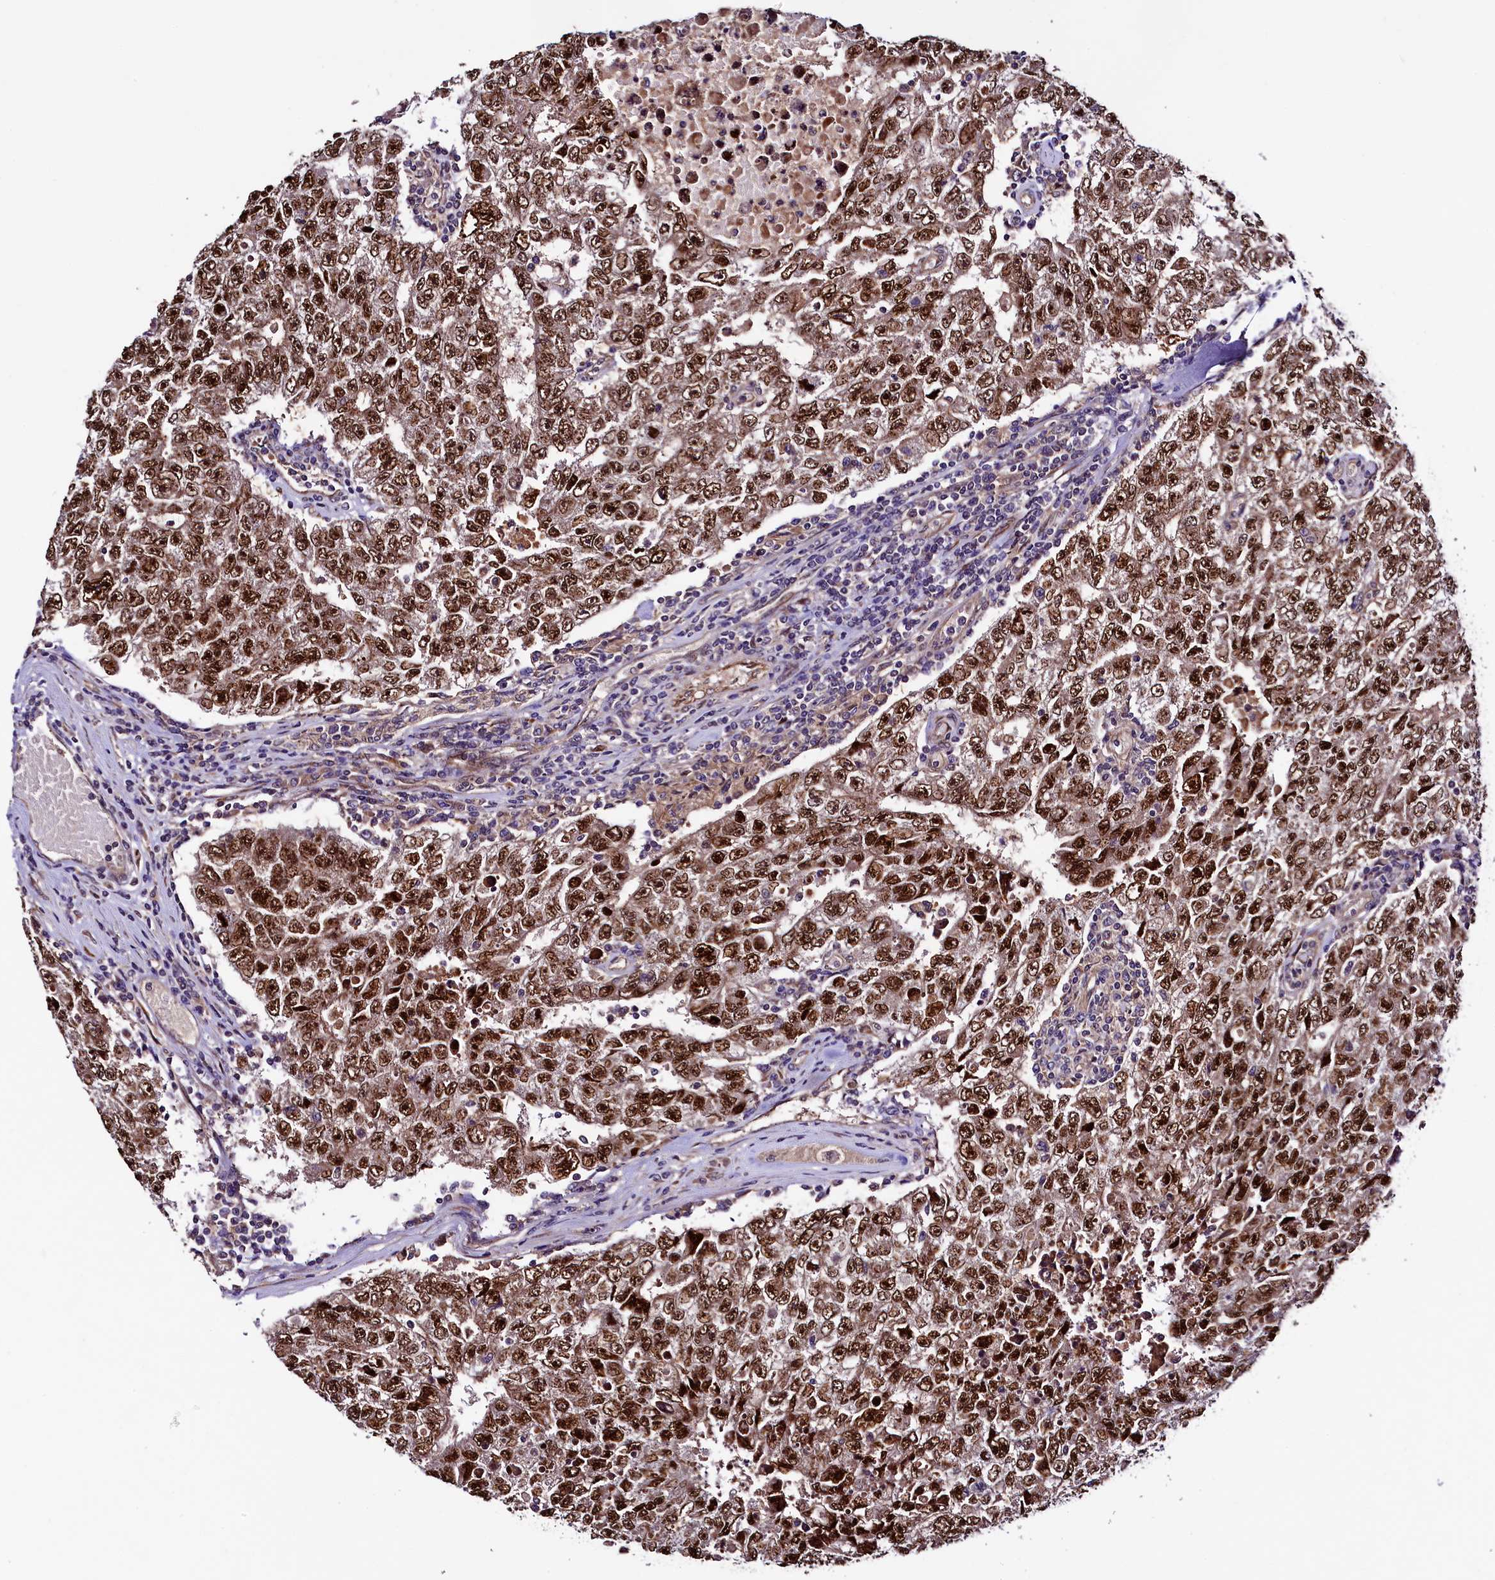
{"staining": {"intensity": "strong", "quantity": ">75%", "location": "nuclear"}, "tissue": "testis cancer", "cell_type": "Tumor cells", "image_type": "cancer", "snomed": [{"axis": "morphology", "description": "Carcinoma, Embryonal, NOS"}, {"axis": "topography", "description": "Testis"}], "caption": "DAB immunohistochemical staining of embryonal carcinoma (testis) reveals strong nuclear protein positivity in approximately >75% of tumor cells.", "gene": "VPS35", "patient": {"sex": "male", "age": 17}}